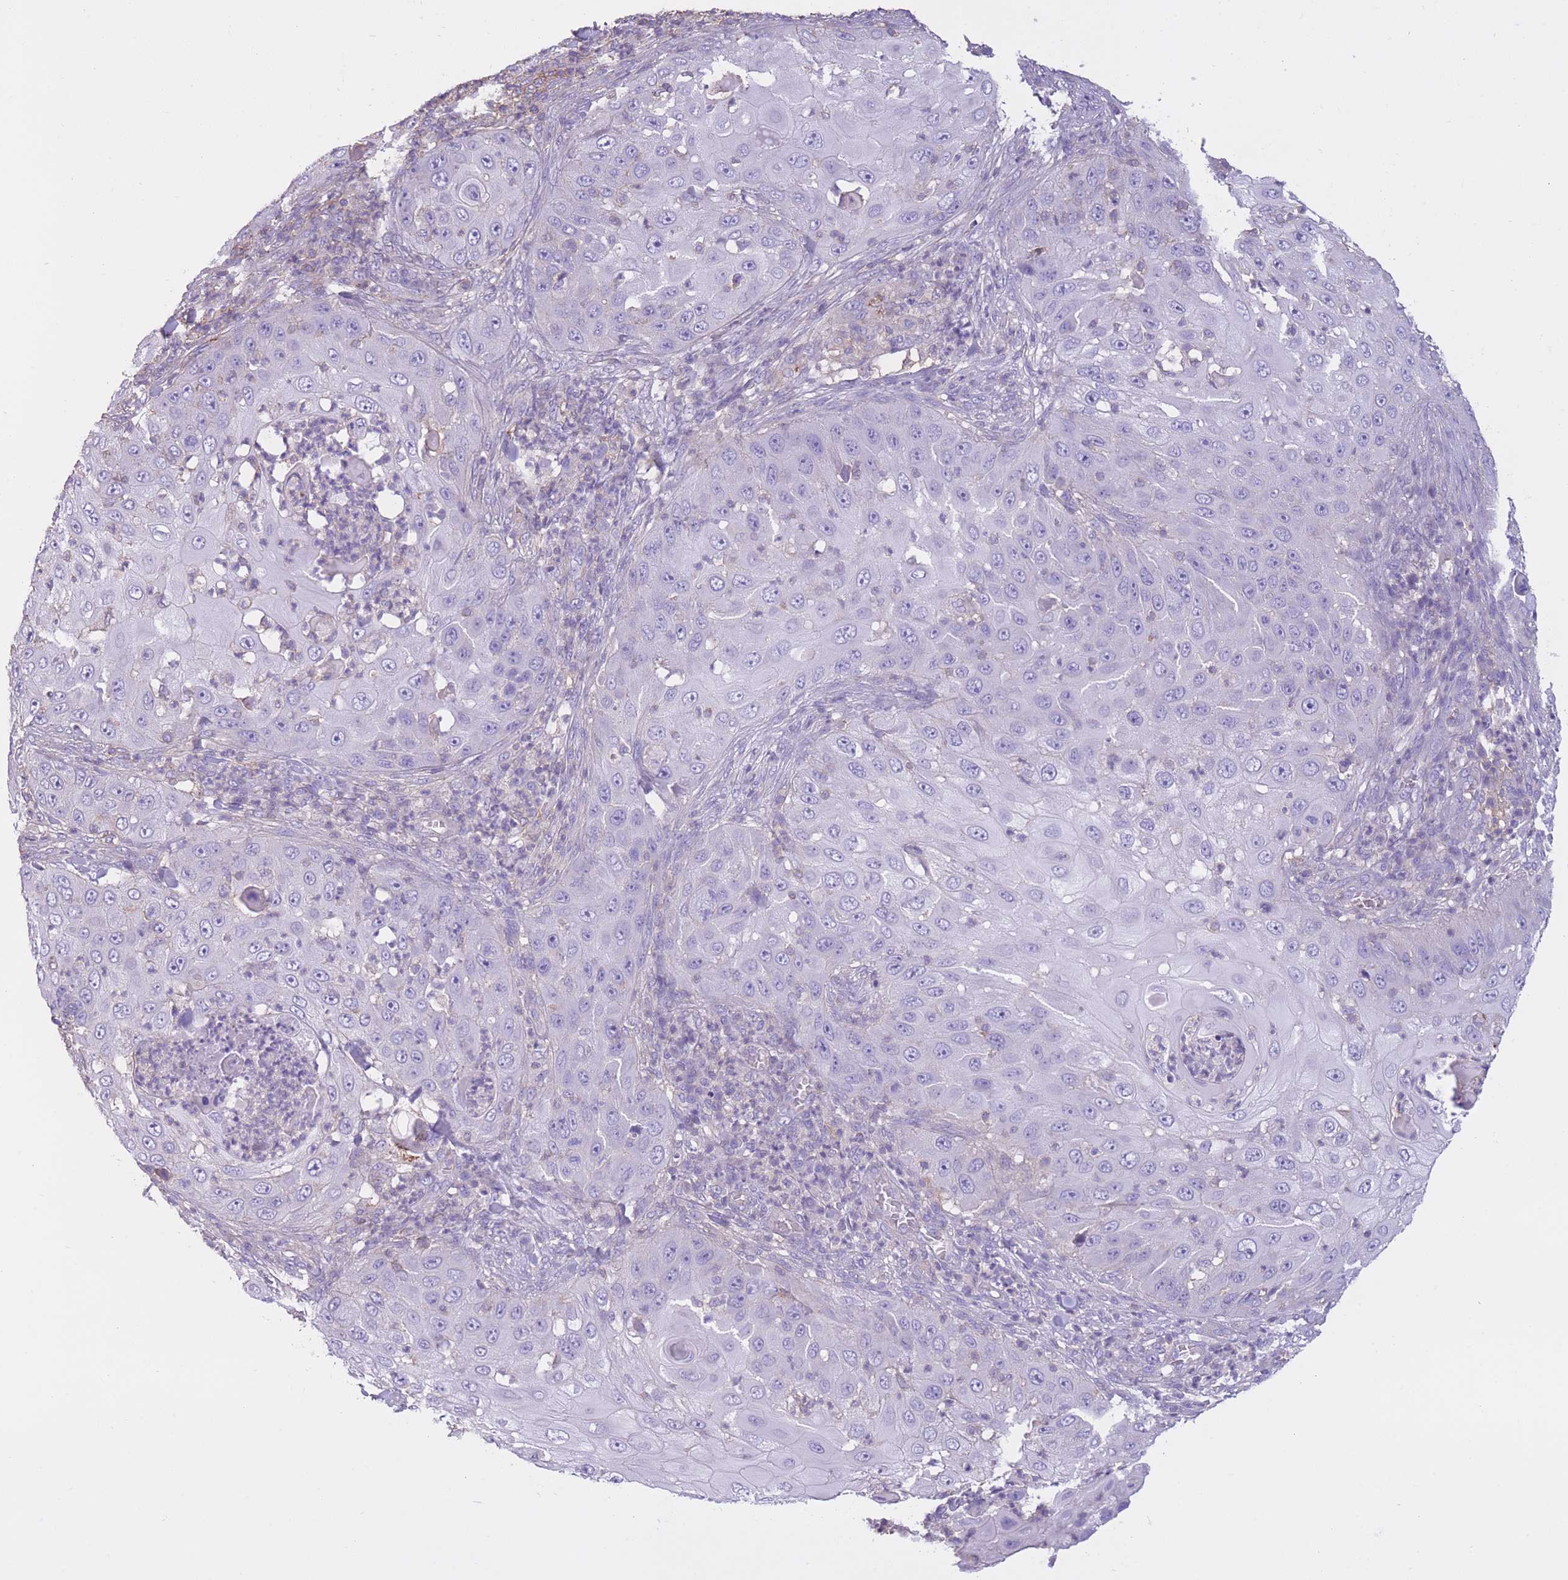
{"staining": {"intensity": "negative", "quantity": "none", "location": "none"}, "tissue": "skin cancer", "cell_type": "Tumor cells", "image_type": "cancer", "snomed": [{"axis": "morphology", "description": "Squamous cell carcinoma, NOS"}, {"axis": "topography", "description": "Skin"}], "caption": "Skin cancer (squamous cell carcinoma) stained for a protein using IHC displays no positivity tumor cells.", "gene": "PDHA1", "patient": {"sex": "female", "age": 44}}